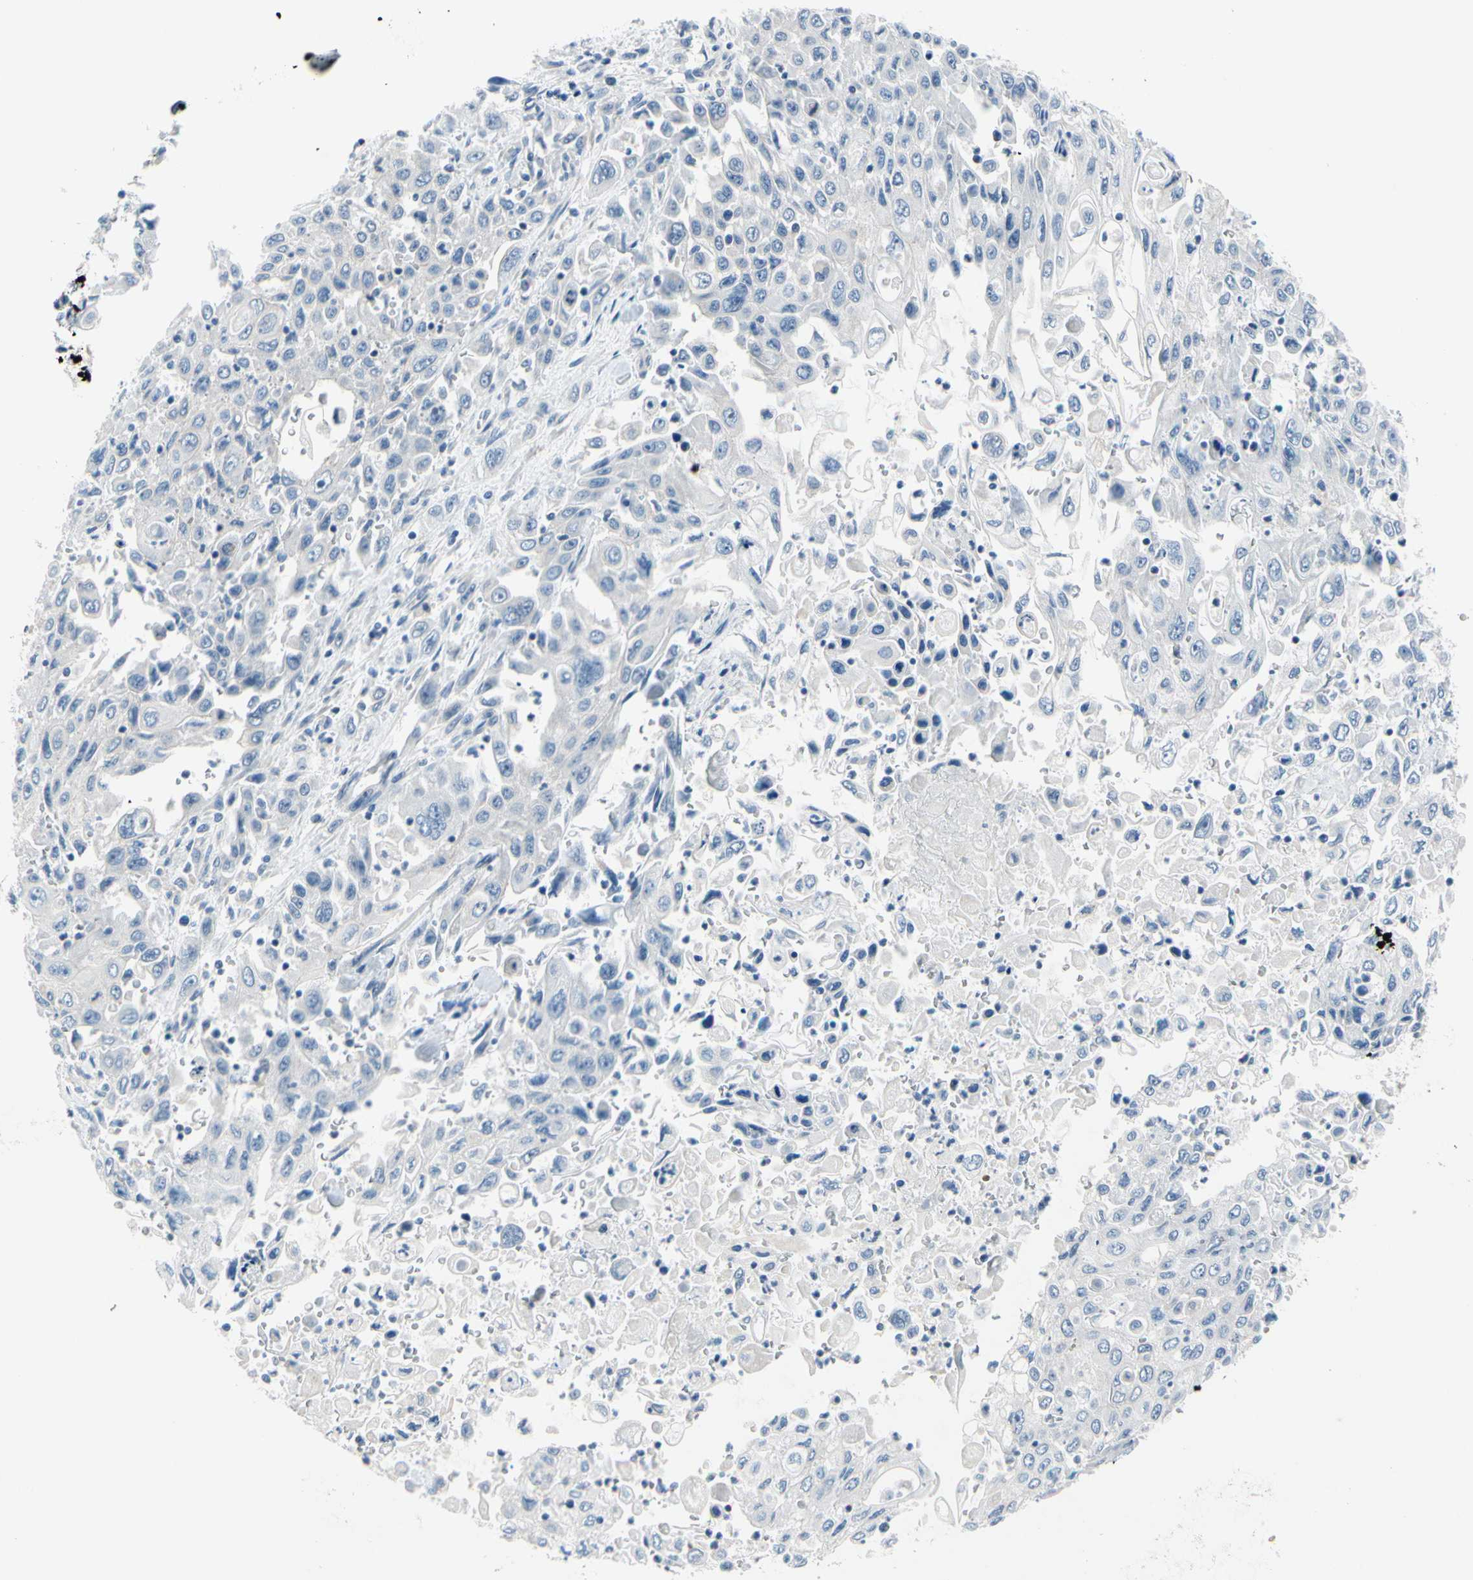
{"staining": {"intensity": "negative", "quantity": "none", "location": "none"}, "tissue": "pancreatic cancer", "cell_type": "Tumor cells", "image_type": "cancer", "snomed": [{"axis": "morphology", "description": "Adenocarcinoma, NOS"}, {"axis": "topography", "description": "Pancreas"}], "caption": "Immunohistochemistry image of pancreatic cancer stained for a protein (brown), which reveals no staining in tumor cells.", "gene": "FCER2", "patient": {"sex": "male", "age": 70}}